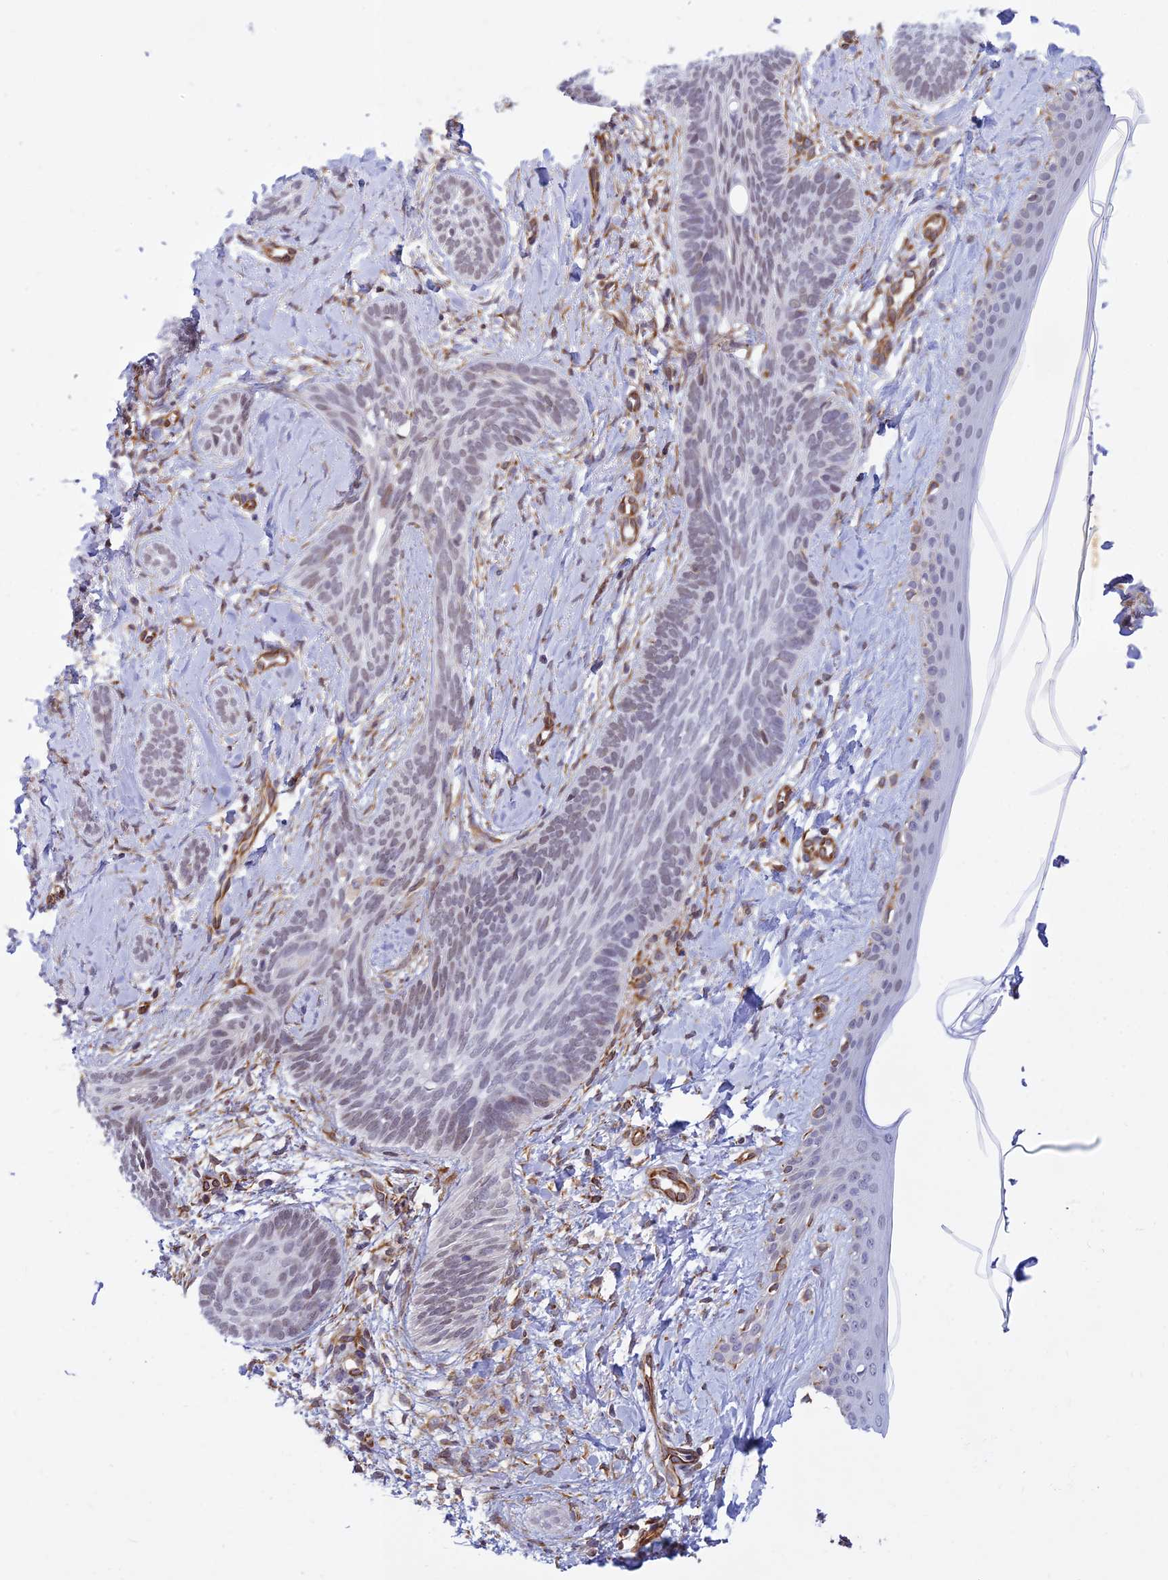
{"staining": {"intensity": "moderate", "quantity": "25%-75%", "location": "nuclear"}, "tissue": "skin cancer", "cell_type": "Tumor cells", "image_type": "cancer", "snomed": [{"axis": "morphology", "description": "Basal cell carcinoma"}, {"axis": "topography", "description": "Skin"}], "caption": "Immunohistochemical staining of skin basal cell carcinoma exhibits moderate nuclear protein expression in approximately 25%-75% of tumor cells.", "gene": "SAPCD2", "patient": {"sex": "female", "age": 81}}